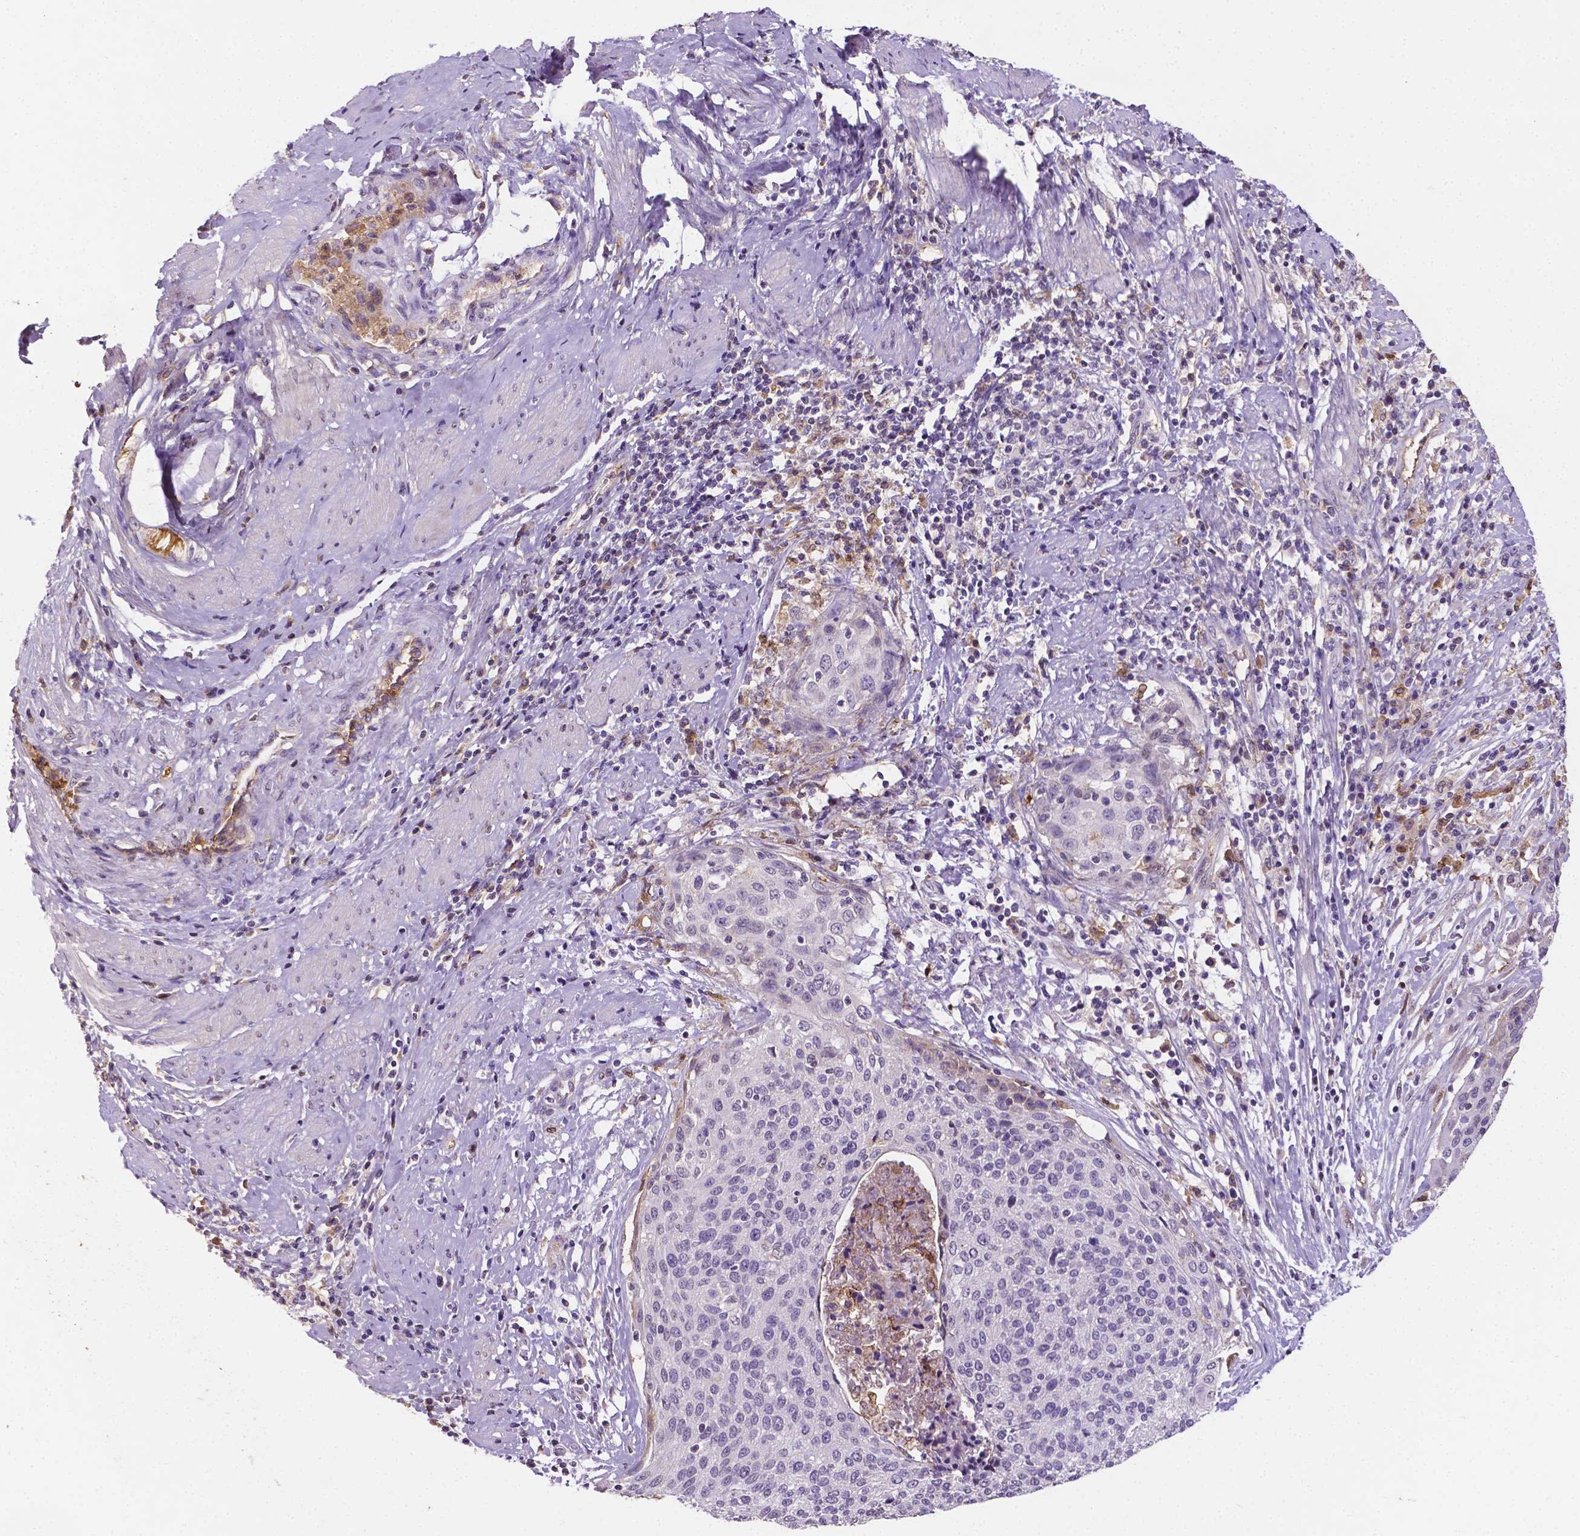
{"staining": {"intensity": "negative", "quantity": "none", "location": "none"}, "tissue": "cervical cancer", "cell_type": "Tumor cells", "image_type": "cancer", "snomed": [{"axis": "morphology", "description": "Squamous cell carcinoma, NOS"}, {"axis": "topography", "description": "Cervix"}], "caption": "Tumor cells show no significant protein expression in squamous cell carcinoma (cervical).", "gene": "APOE", "patient": {"sex": "female", "age": 31}}